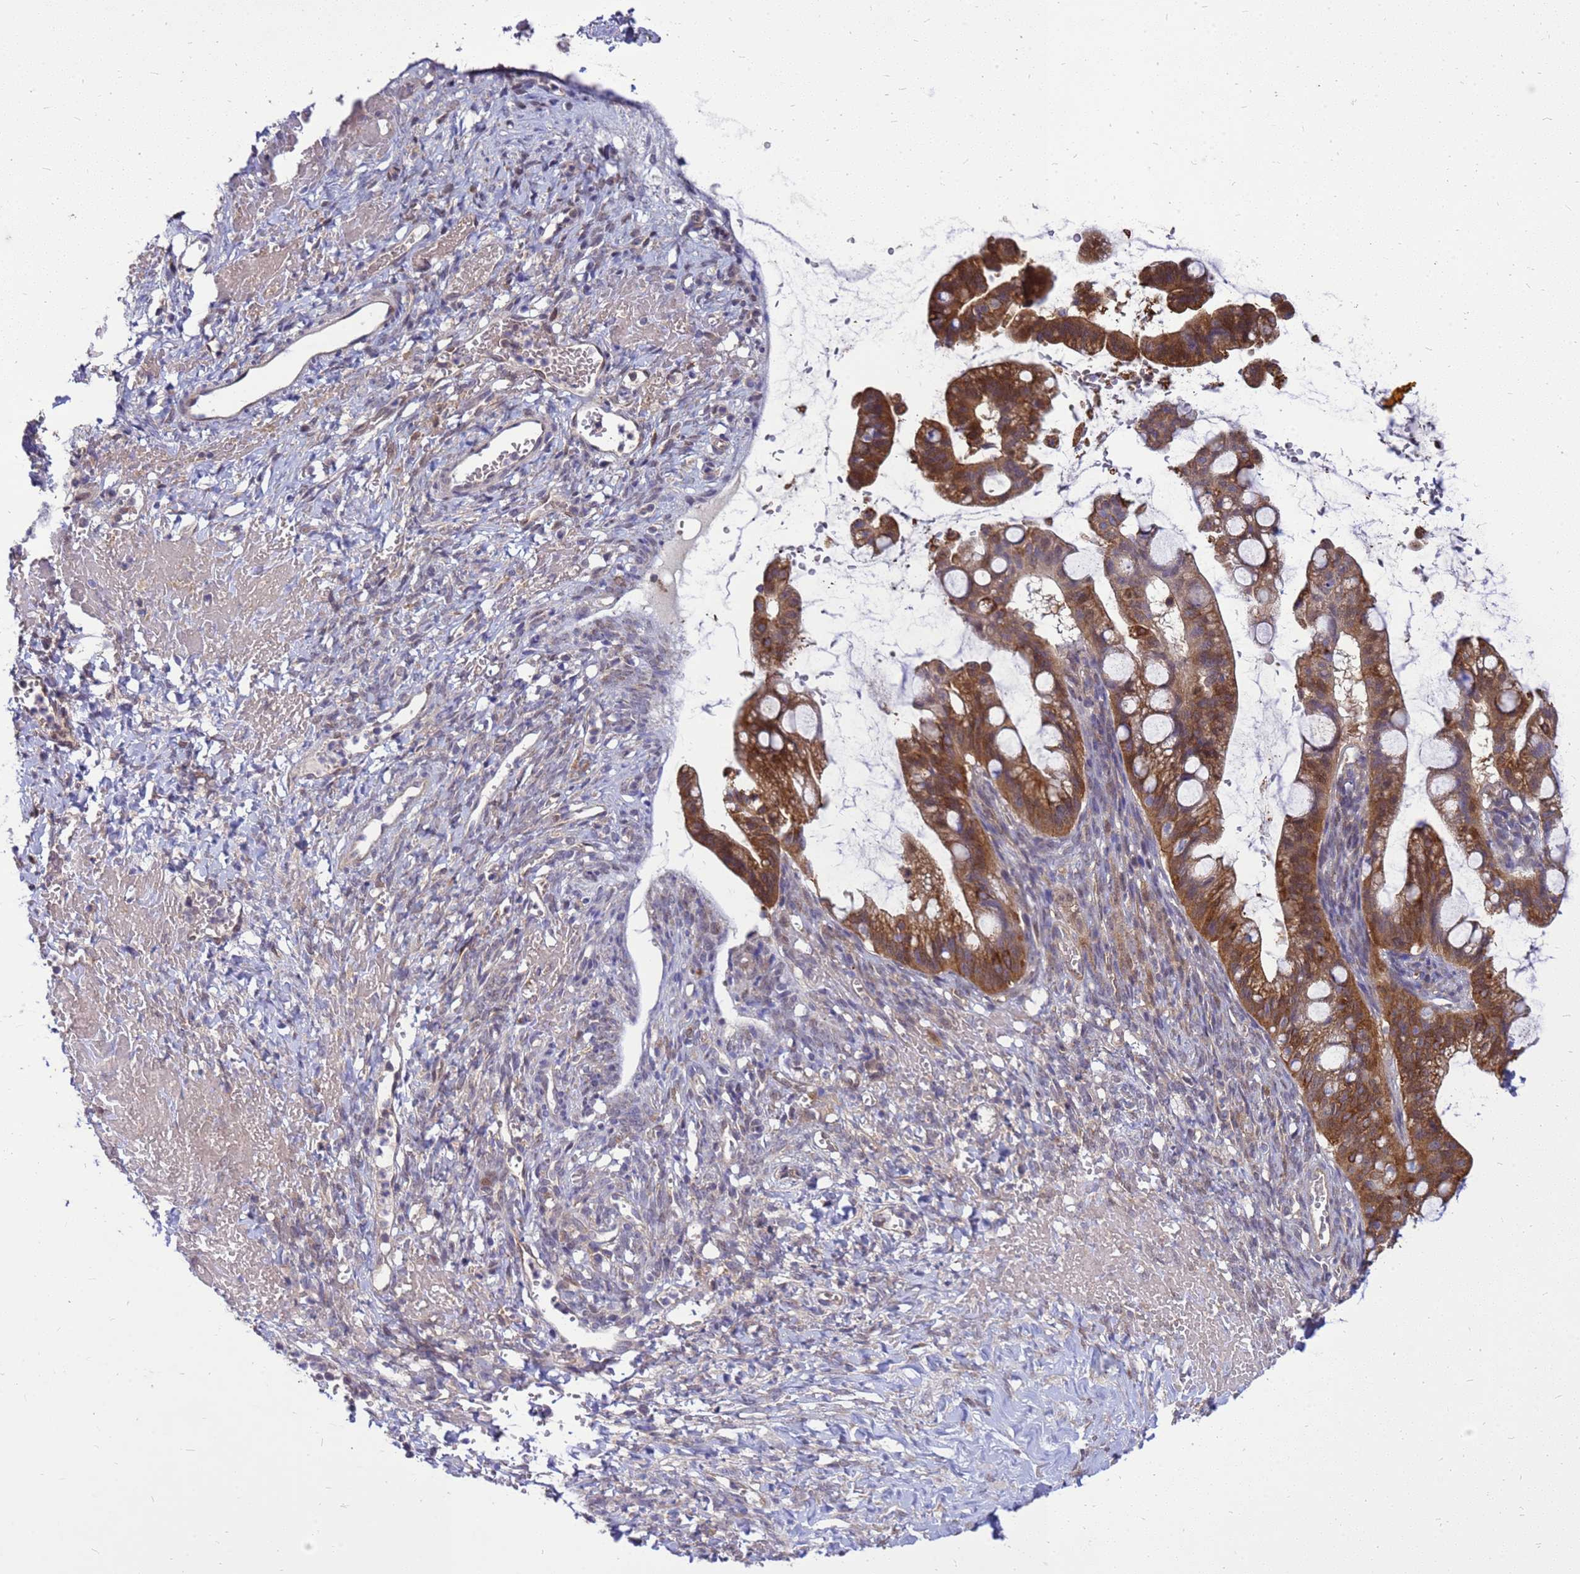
{"staining": {"intensity": "strong", "quantity": ">75%", "location": "cytoplasmic/membranous,nuclear"}, "tissue": "ovarian cancer", "cell_type": "Tumor cells", "image_type": "cancer", "snomed": [{"axis": "morphology", "description": "Cystadenocarcinoma, mucinous, NOS"}, {"axis": "topography", "description": "Ovary"}], "caption": "Protein expression analysis of ovarian cancer demonstrates strong cytoplasmic/membranous and nuclear staining in approximately >75% of tumor cells.", "gene": "EIF4EBP3", "patient": {"sex": "female", "age": 73}}